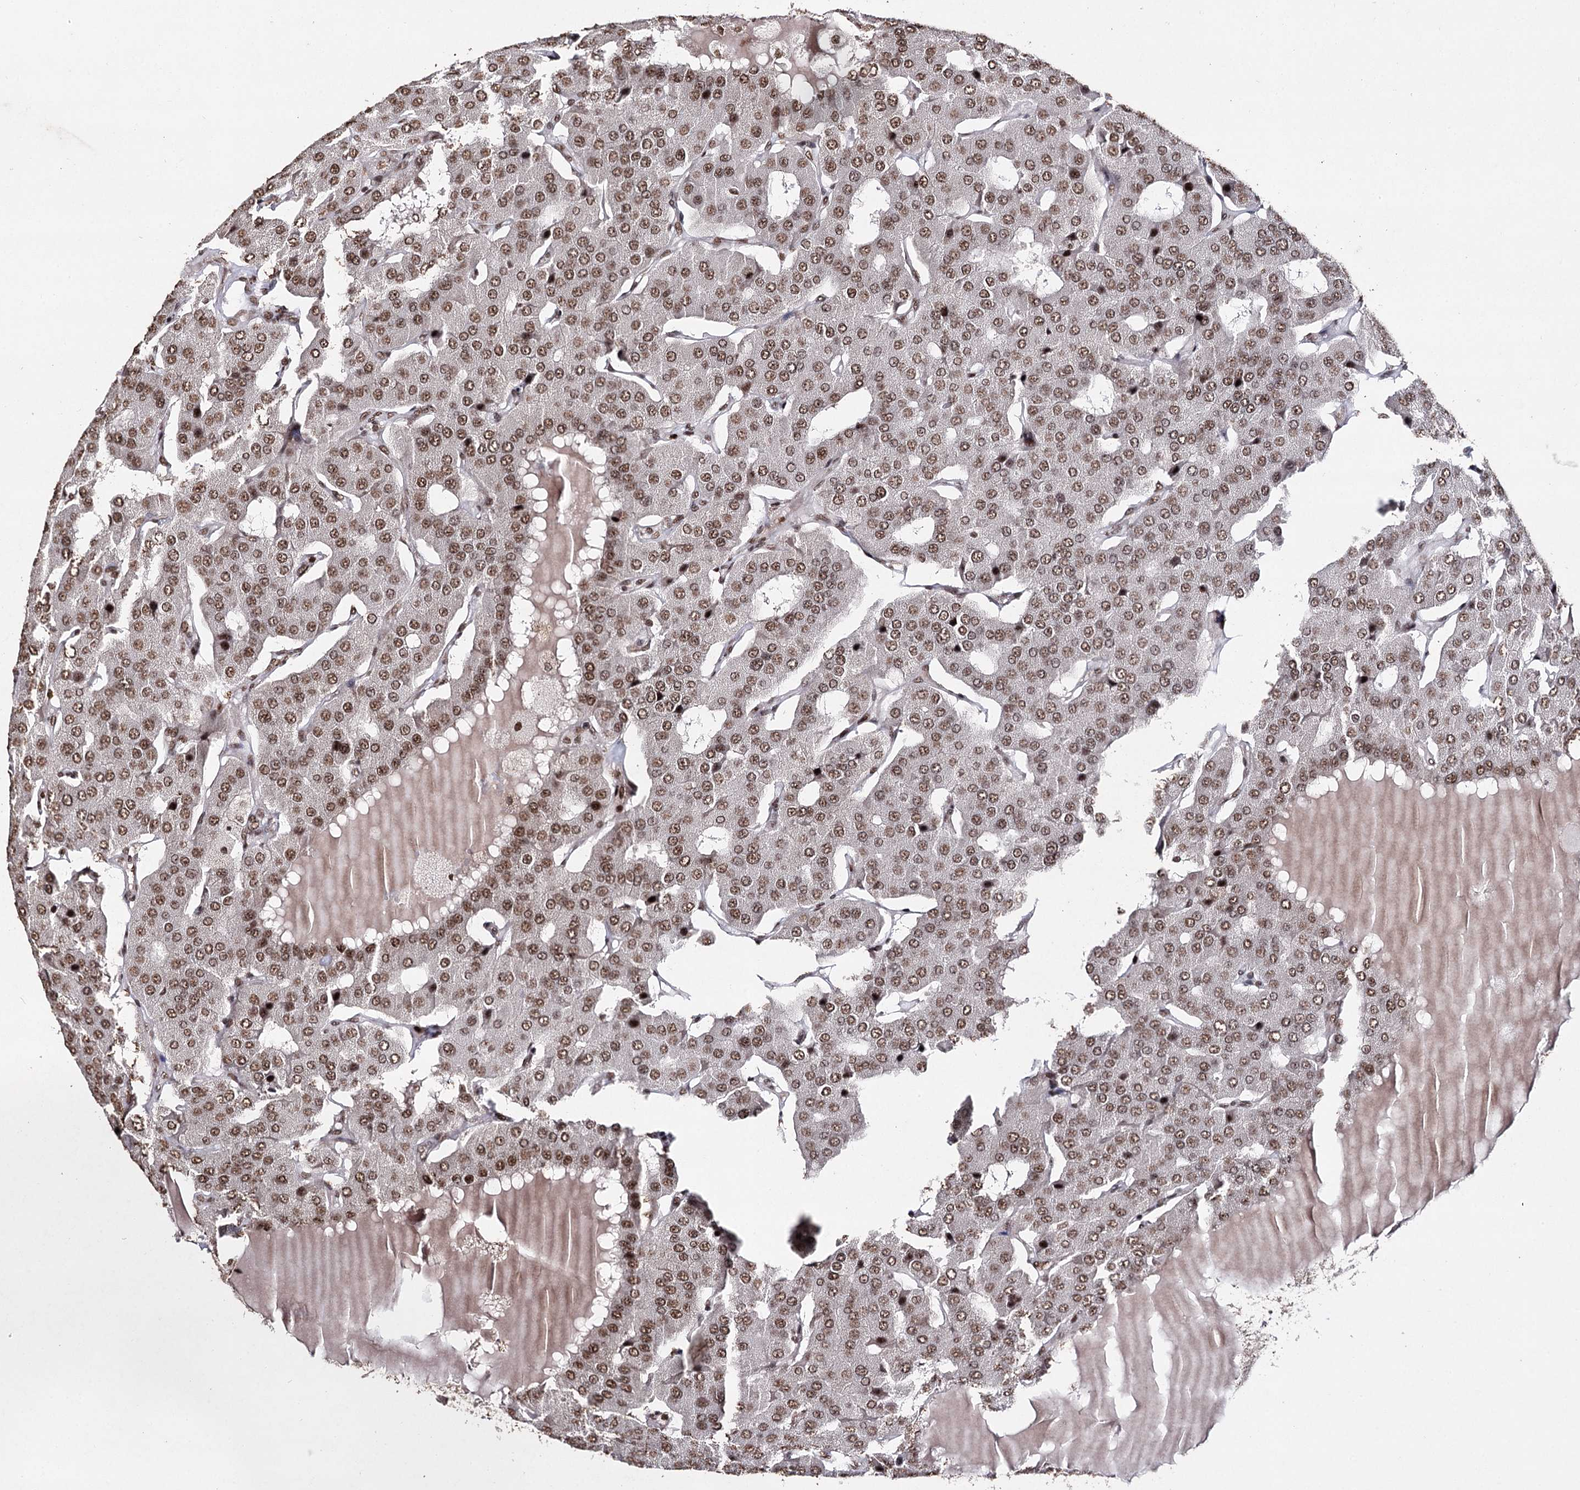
{"staining": {"intensity": "moderate", "quantity": ">75%", "location": "nuclear"}, "tissue": "parathyroid gland", "cell_type": "Glandular cells", "image_type": "normal", "snomed": [{"axis": "morphology", "description": "Normal tissue, NOS"}, {"axis": "morphology", "description": "Adenoma, NOS"}, {"axis": "topography", "description": "Parathyroid gland"}], "caption": "This image shows immunohistochemistry (IHC) staining of normal parathyroid gland, with medium moderate nuclear staining in about >75% of glandular cells.", "gene": "PDCD4", "patient": {"sex": "female", "age": 86}}